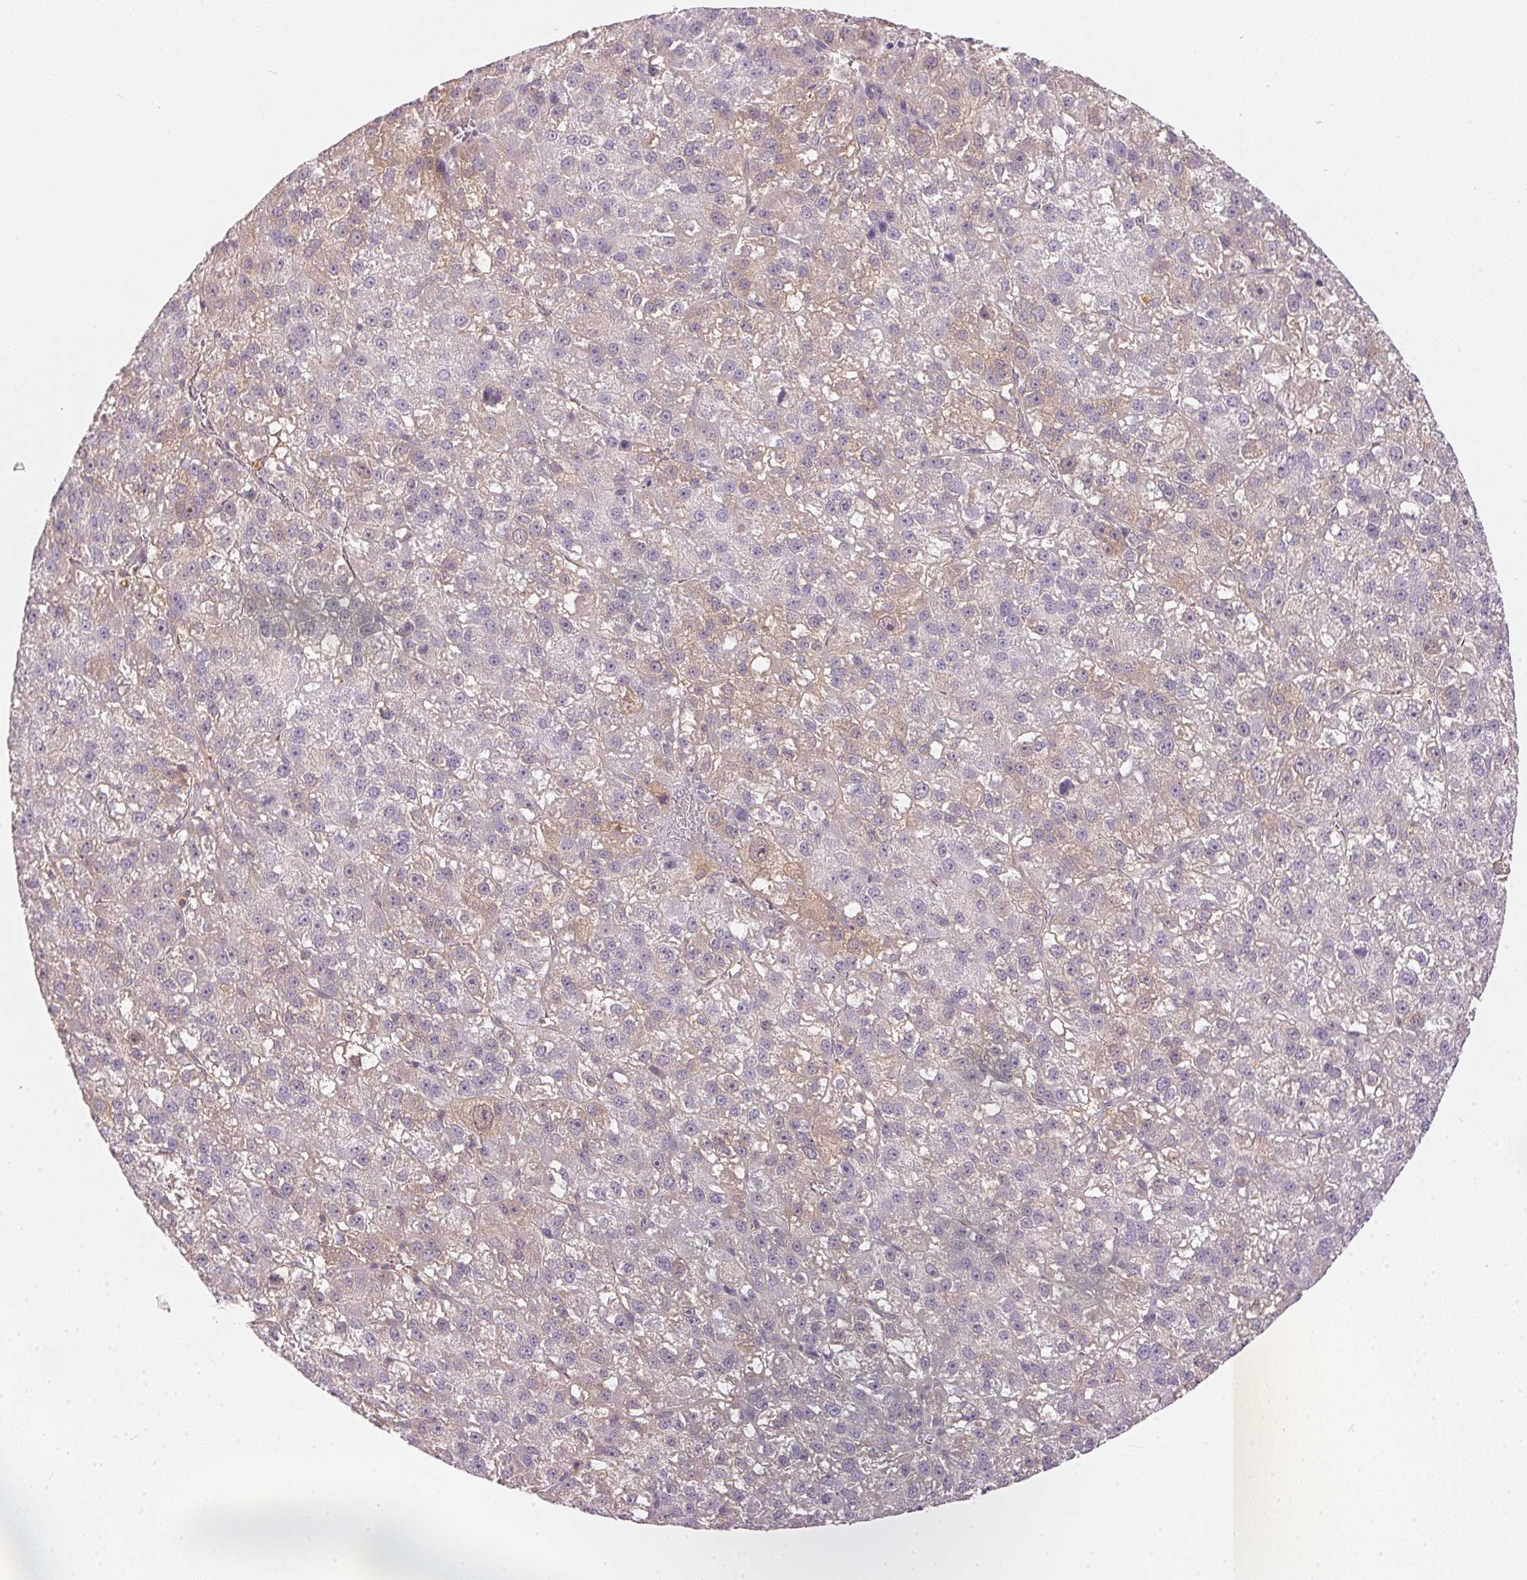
{"staining": {"intensity": "weak", "quantity": "<25%", "location": "cytoplasmic/membranous"}, "tissue": "liver cancer", "cell_type": "Tumor cells", "image_type": "cancer", "snomed": [{"axis": "morphology", "description": "Carcinoma, Hepatocellular, NOS"}, {"axis": "topography", "description": "Liver"}], "caption": "High power microscopy histopathology image of an immunohistochemistry (IHC) image of liver cancer, revealing no significant staining in tumor cells.", "gene": "BLMH", "patient": {"sex": "female", "age": 70}}